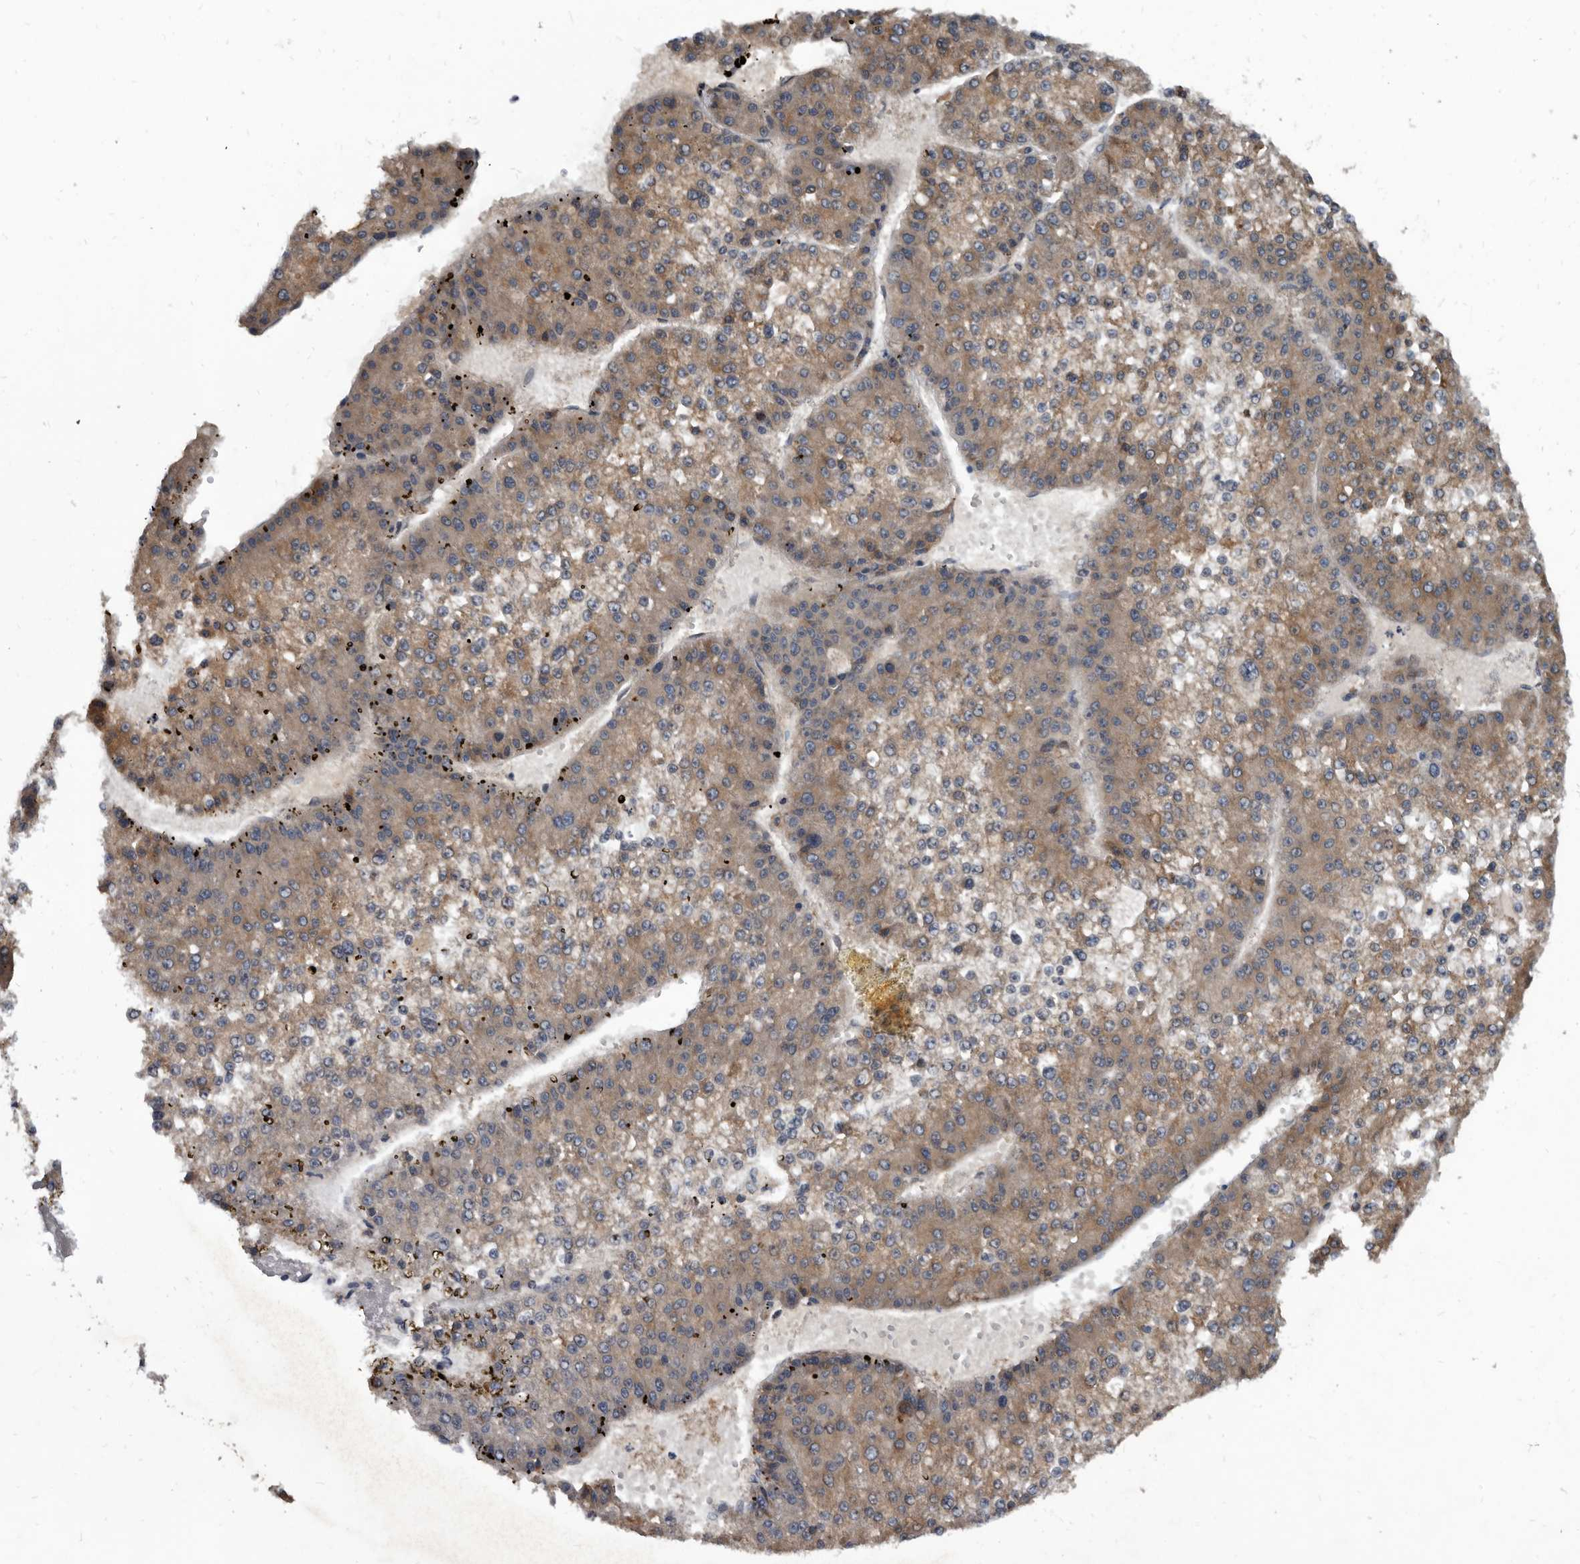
{"staining": {"intensity": "weak", "quantity": ">75%", "location": "cytoplasmic/membranous"}, "tissue": "liver cancer", "cell_type": "Tumor cells", "image_type": "cancer", "snomed": [{"axis": "morphology", "description": "Carcinoma, Hepatocellular, NOS"}, {"axis": "topography", "description": "Liver"}], "caption": "The immunohistochemical stain labels weak cytoplasmic/membranous staining in tumor cells of liver hepatocellular carcinoma tissue.", "gene": "PROM1", "patient": {"sex": "female", "age": 73}}